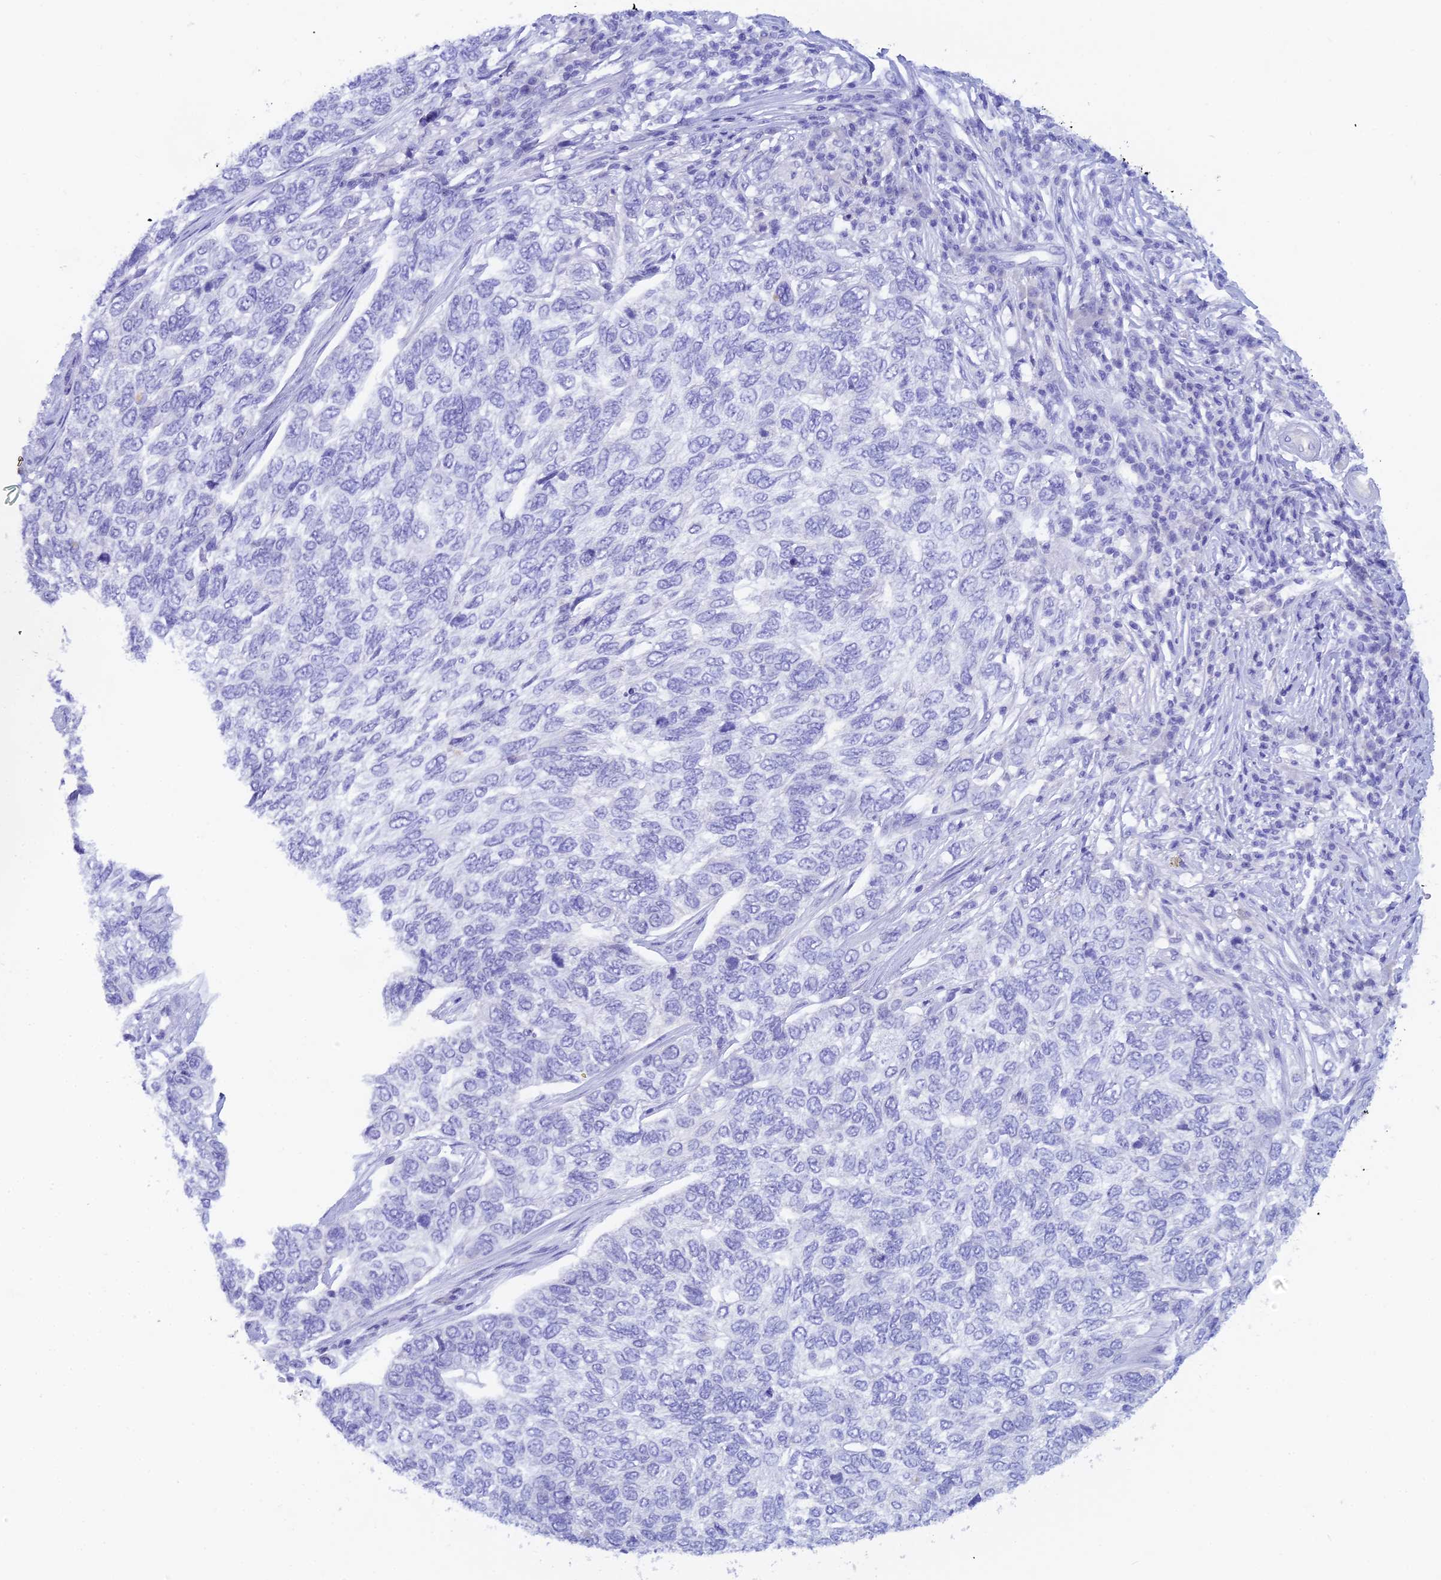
{"staining": {"intensity": "negative", "quantity": "none", "location": "none"}, "tissue": "skin cancer", "cell_type": "Tumor cells", "image_type": "cancer", "snomed": [{"axis": "morphology", "description": "Basal cell carcinoma"}, {"axis": "topography", "description": "Skin"}], "caption": "Skin basal cell carcinoma stained for a protein using immunohistochemistry exhibits no positivity tumor cells.", "gene": "REG1A", "patient": {"sex": "female", "age": 65}}